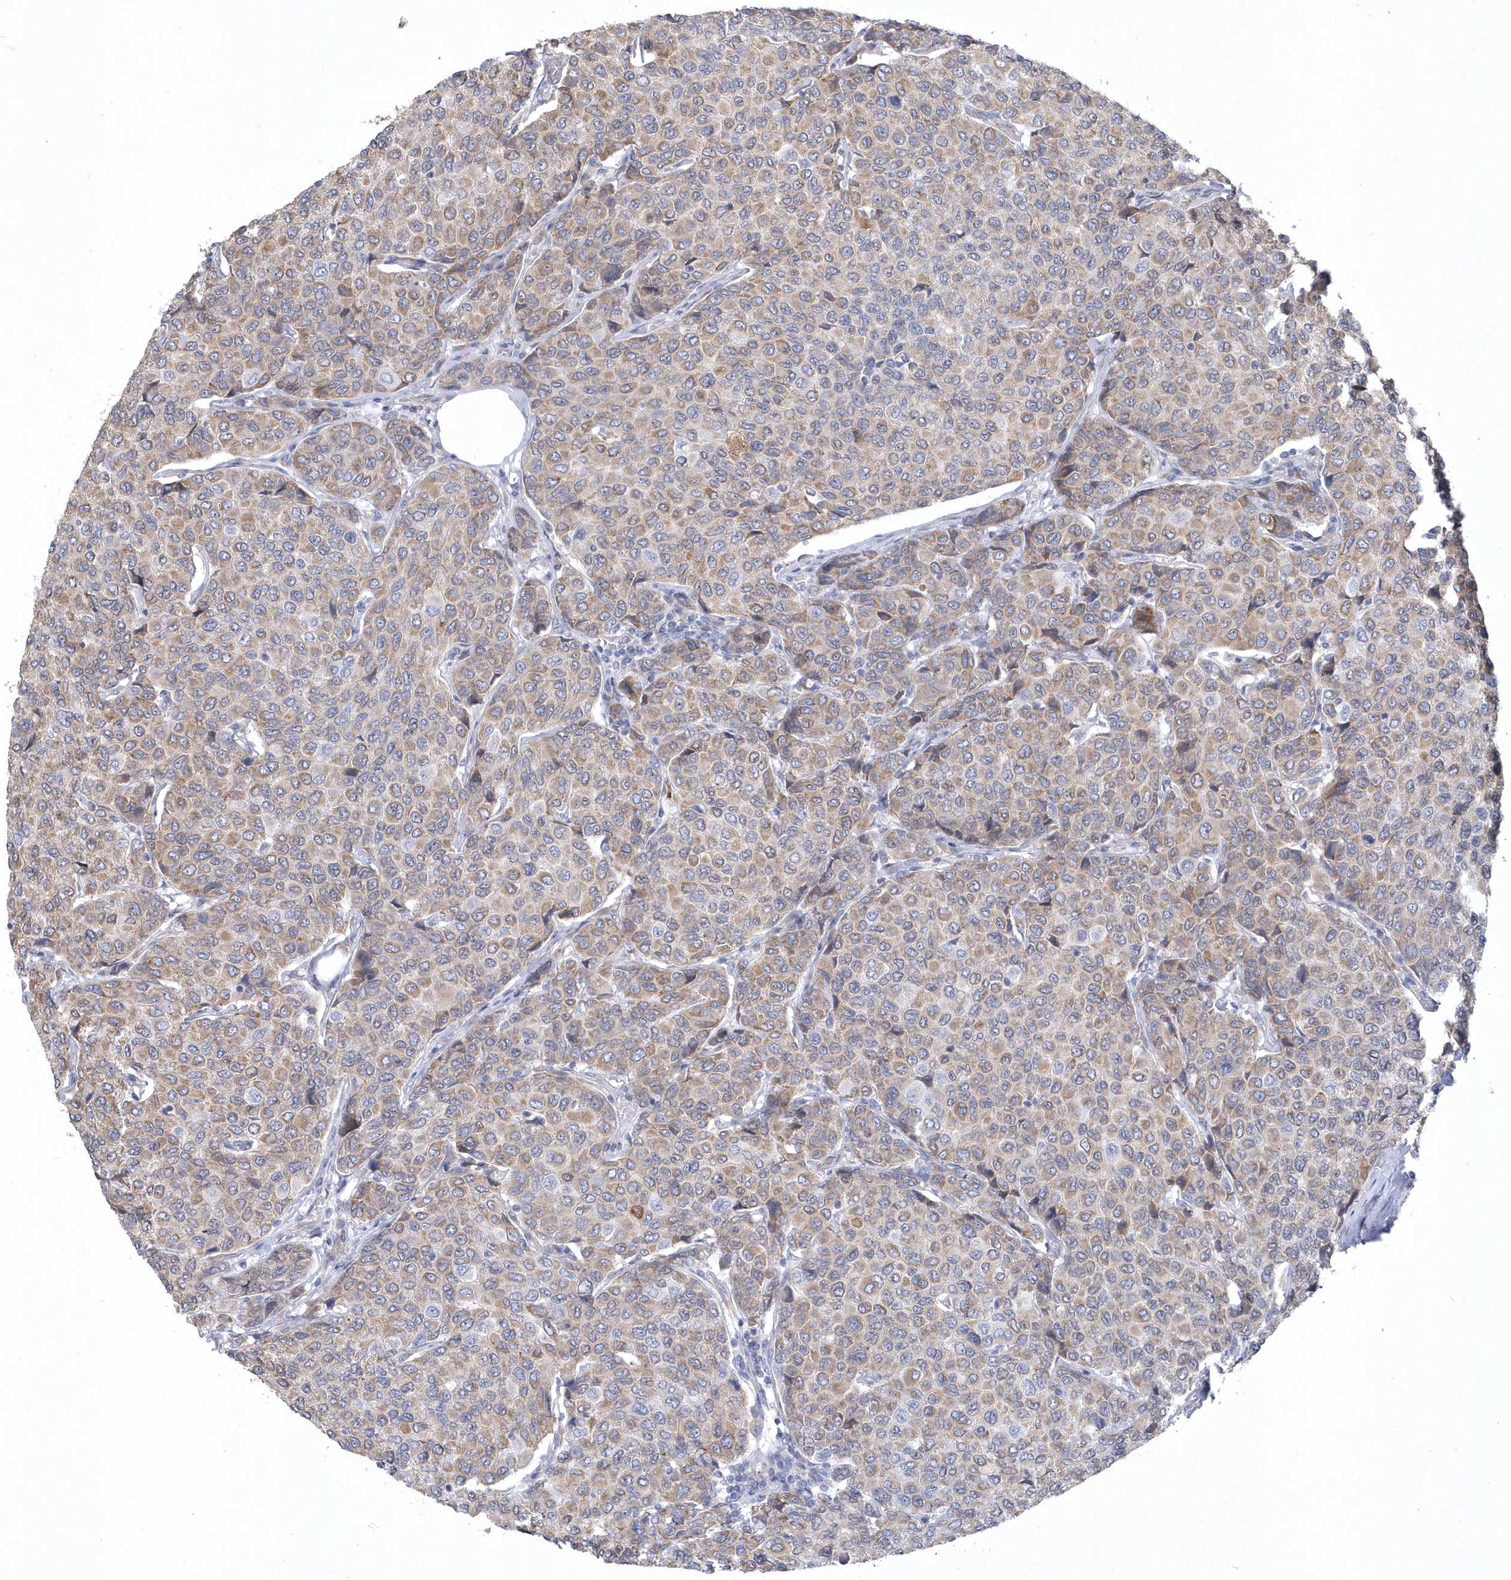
{"staining": {"intensity": "weak", "quantity": ">75%", "location": "cytoplasmic/membranous"}, "tissue": "breast cancer", "cell_type": "Tumor cells", "image_type": "cancer", "snomed": [{"axis": "morphology", "description": "Duct carcinoma"}, {"axis": "topography", "description": "Breast"}], "caption": "This histopathology image displays immunohistochemistry (IHC) staining of breast cancer (intraductal carcinoma), with low weak cytoplasmic/membranous positivity in about >75% of tumor cells.", "gene": "DGAT1", "patient": {"sex": "female", "age": 55}}